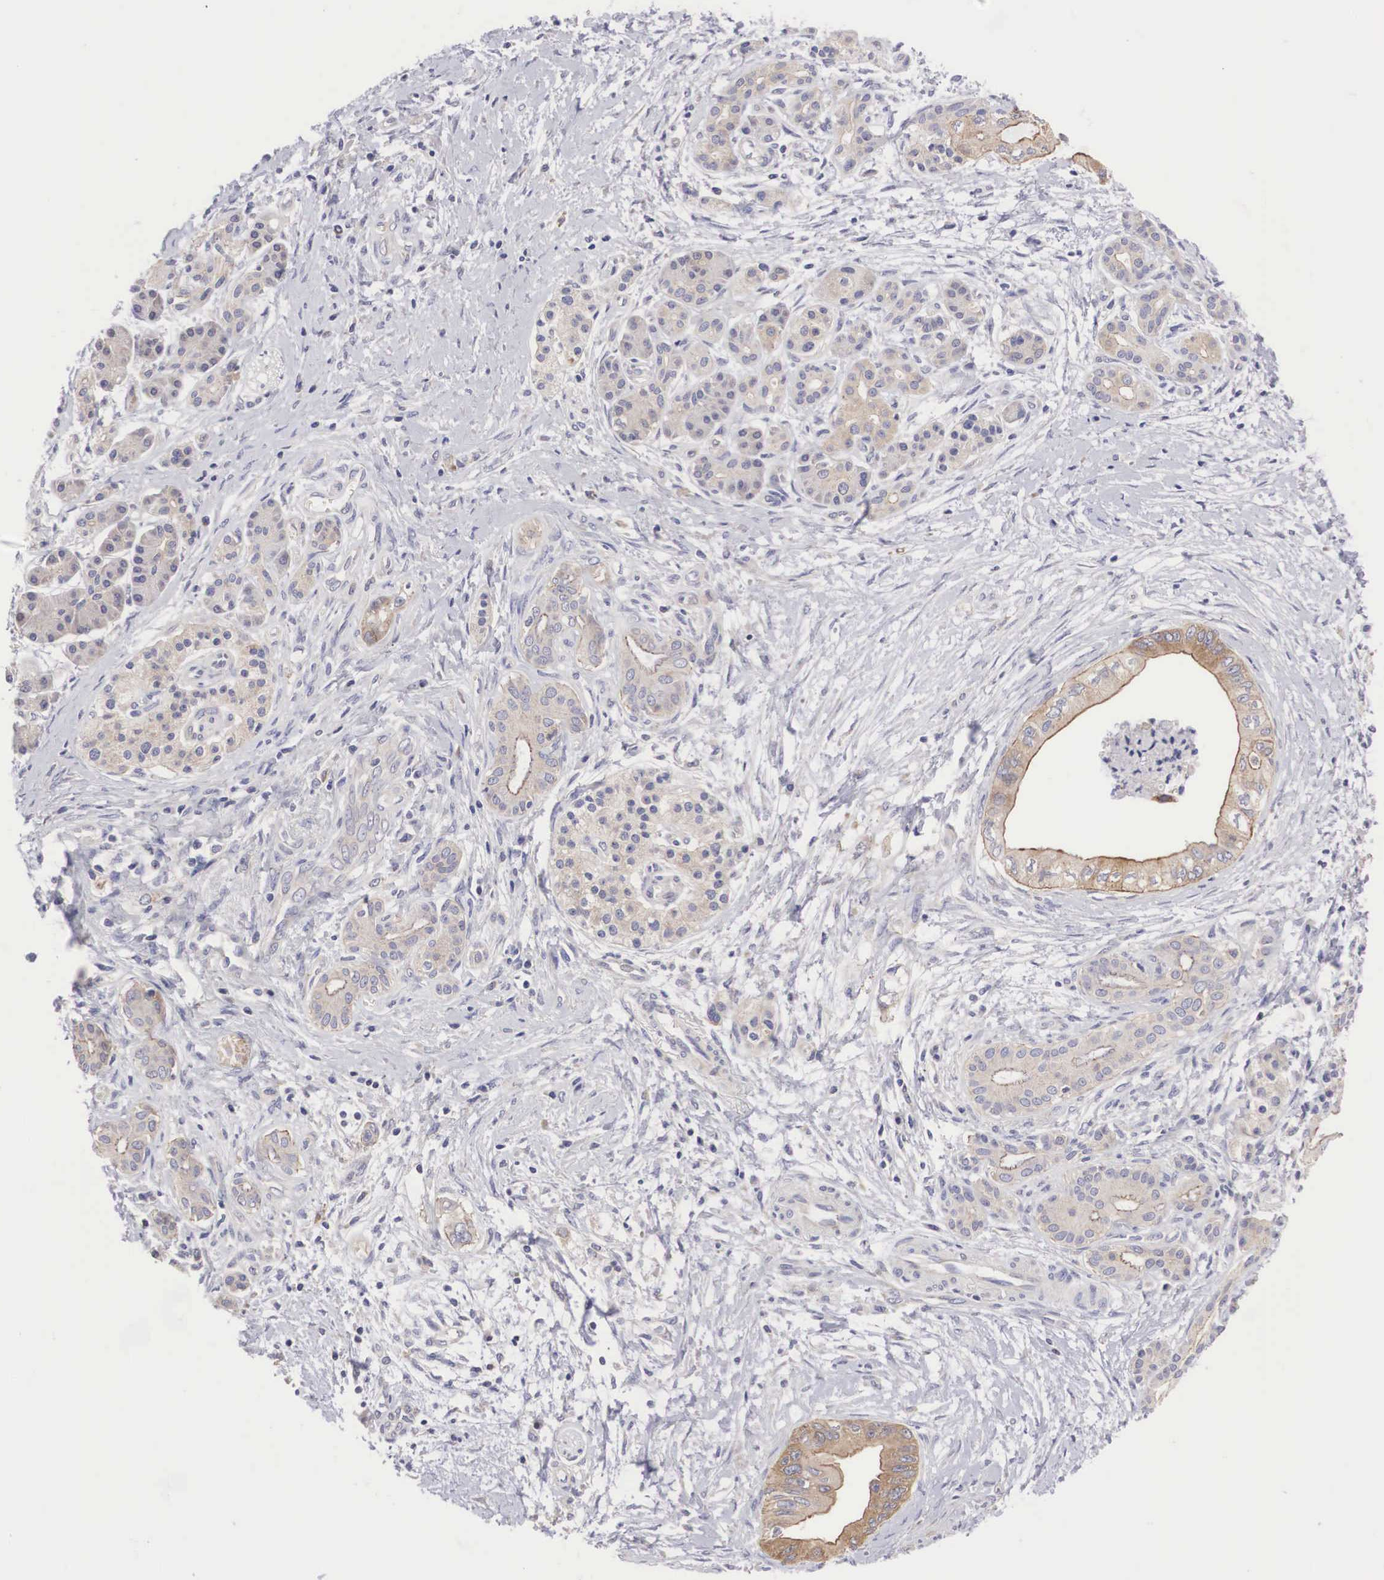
{"staining": {"intensity": "moderate", "quantity": "25%-75%", "location": "cytoplasmic/membranous"}, "tissue": "pancreatic cancer", "cell_type": "Tumor cells", "image_type": "cancer", "snomed": [{"axis": "morphology", "description": "Adenocarcinoma, NOS"}, {"axis": "topography", "description": "Pancreas"}], "caption": "Moderate cytoplasmic/membranous expression is present in about 25%-75% of tumor cells in adenocarcinoma (pancreatic).", "gene": "TXLNG", "patient": {"sex": "female", "age": 66}}